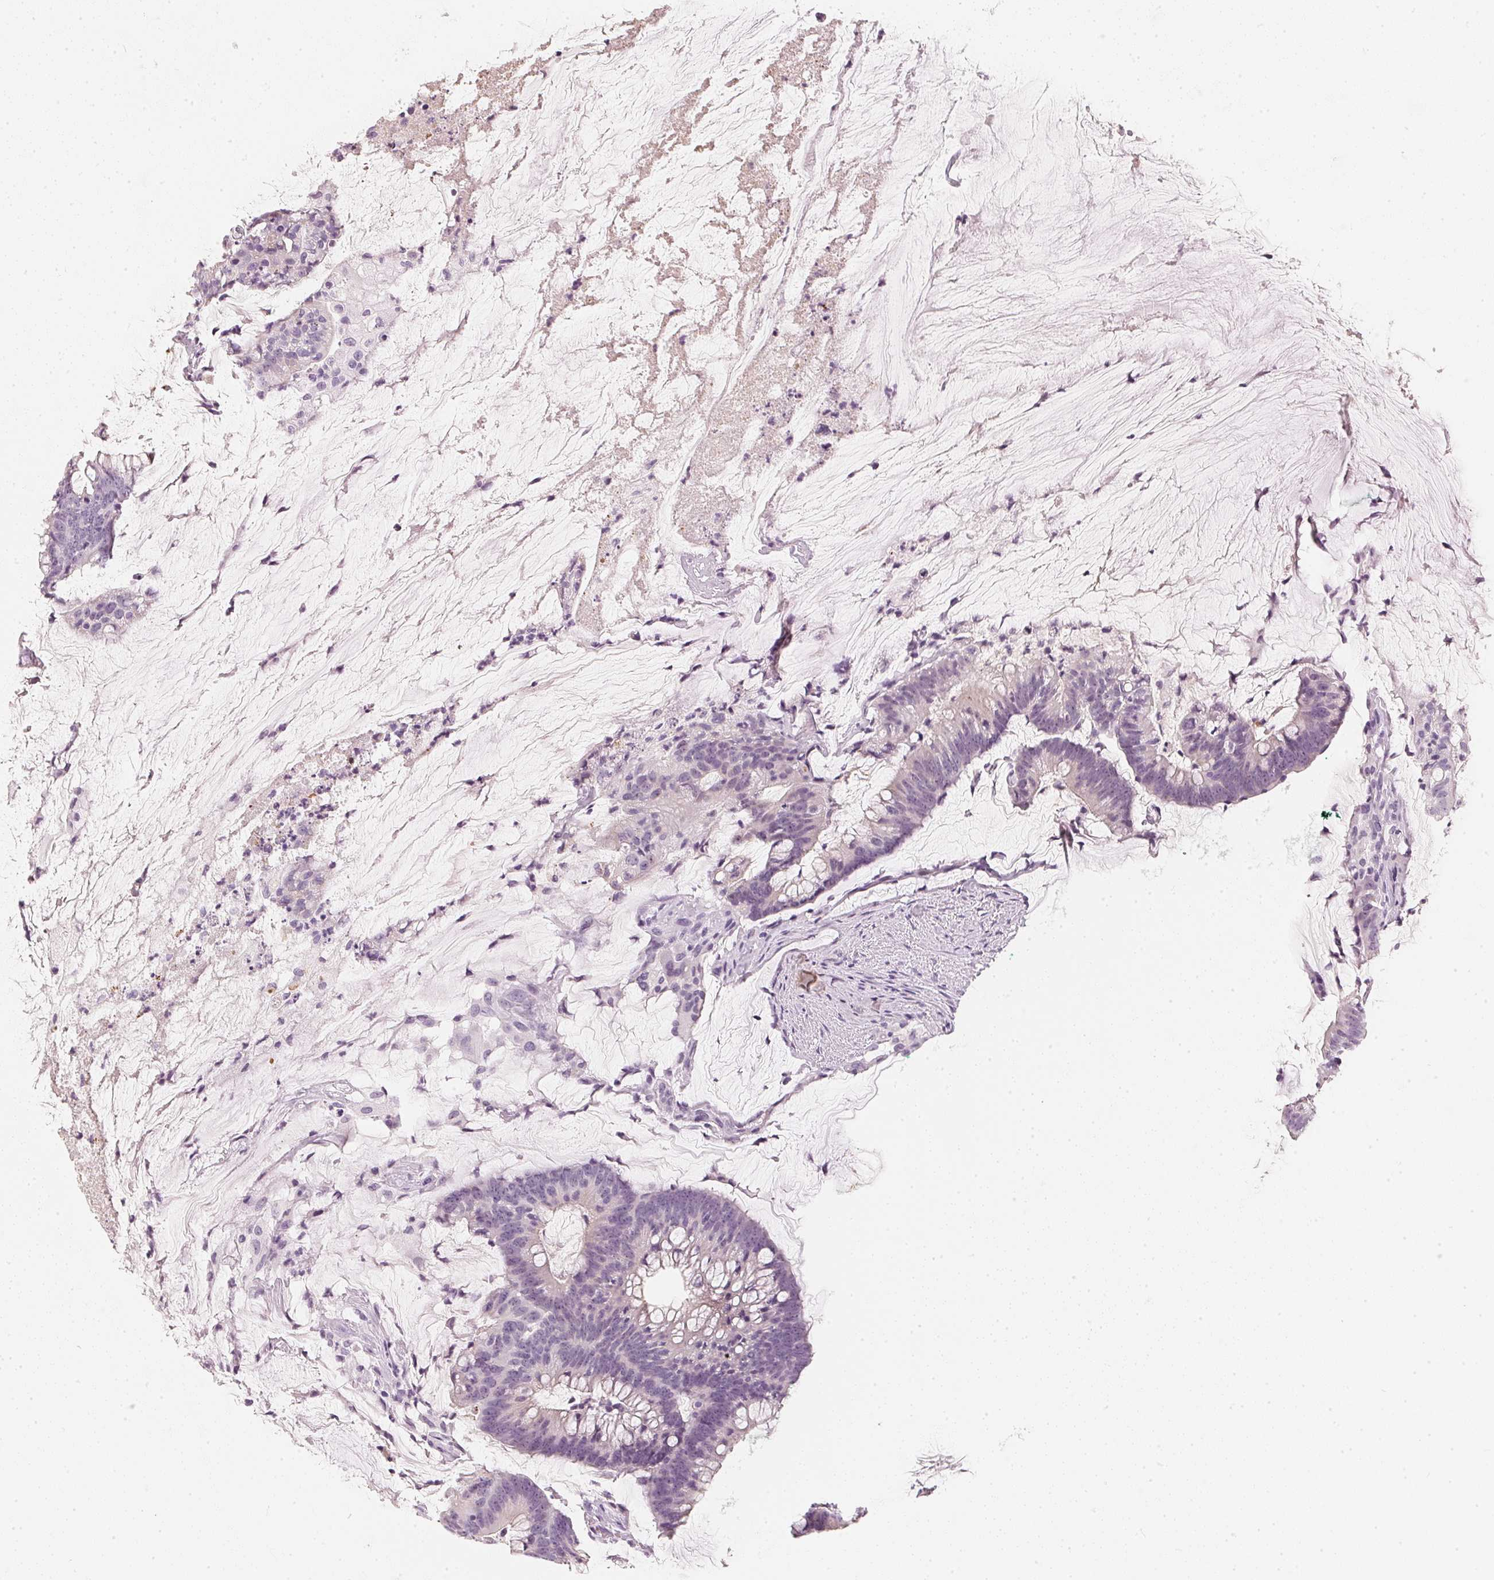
{"staining": {"intensity": "negative", "quantity": "none", "location": "none"}, "tissue": "colorectal cancer", "cell_type": "Tumor cells", "image_type": "cancer", "snomed": [{"axis": "morphology", "description": "Adenocarcinoma, NOS"}, {"axis": "topography", "description": "Colon"}], "caption": "This histopathology image is of colorectal cancer (adenocarcinoma) stained with IHC to label a protein in brown with the nuclei are counter-stained blue. There is no expression in tumor cells.", "gene": "CHST4", "patient": {"sex": "male", "age": 62}}